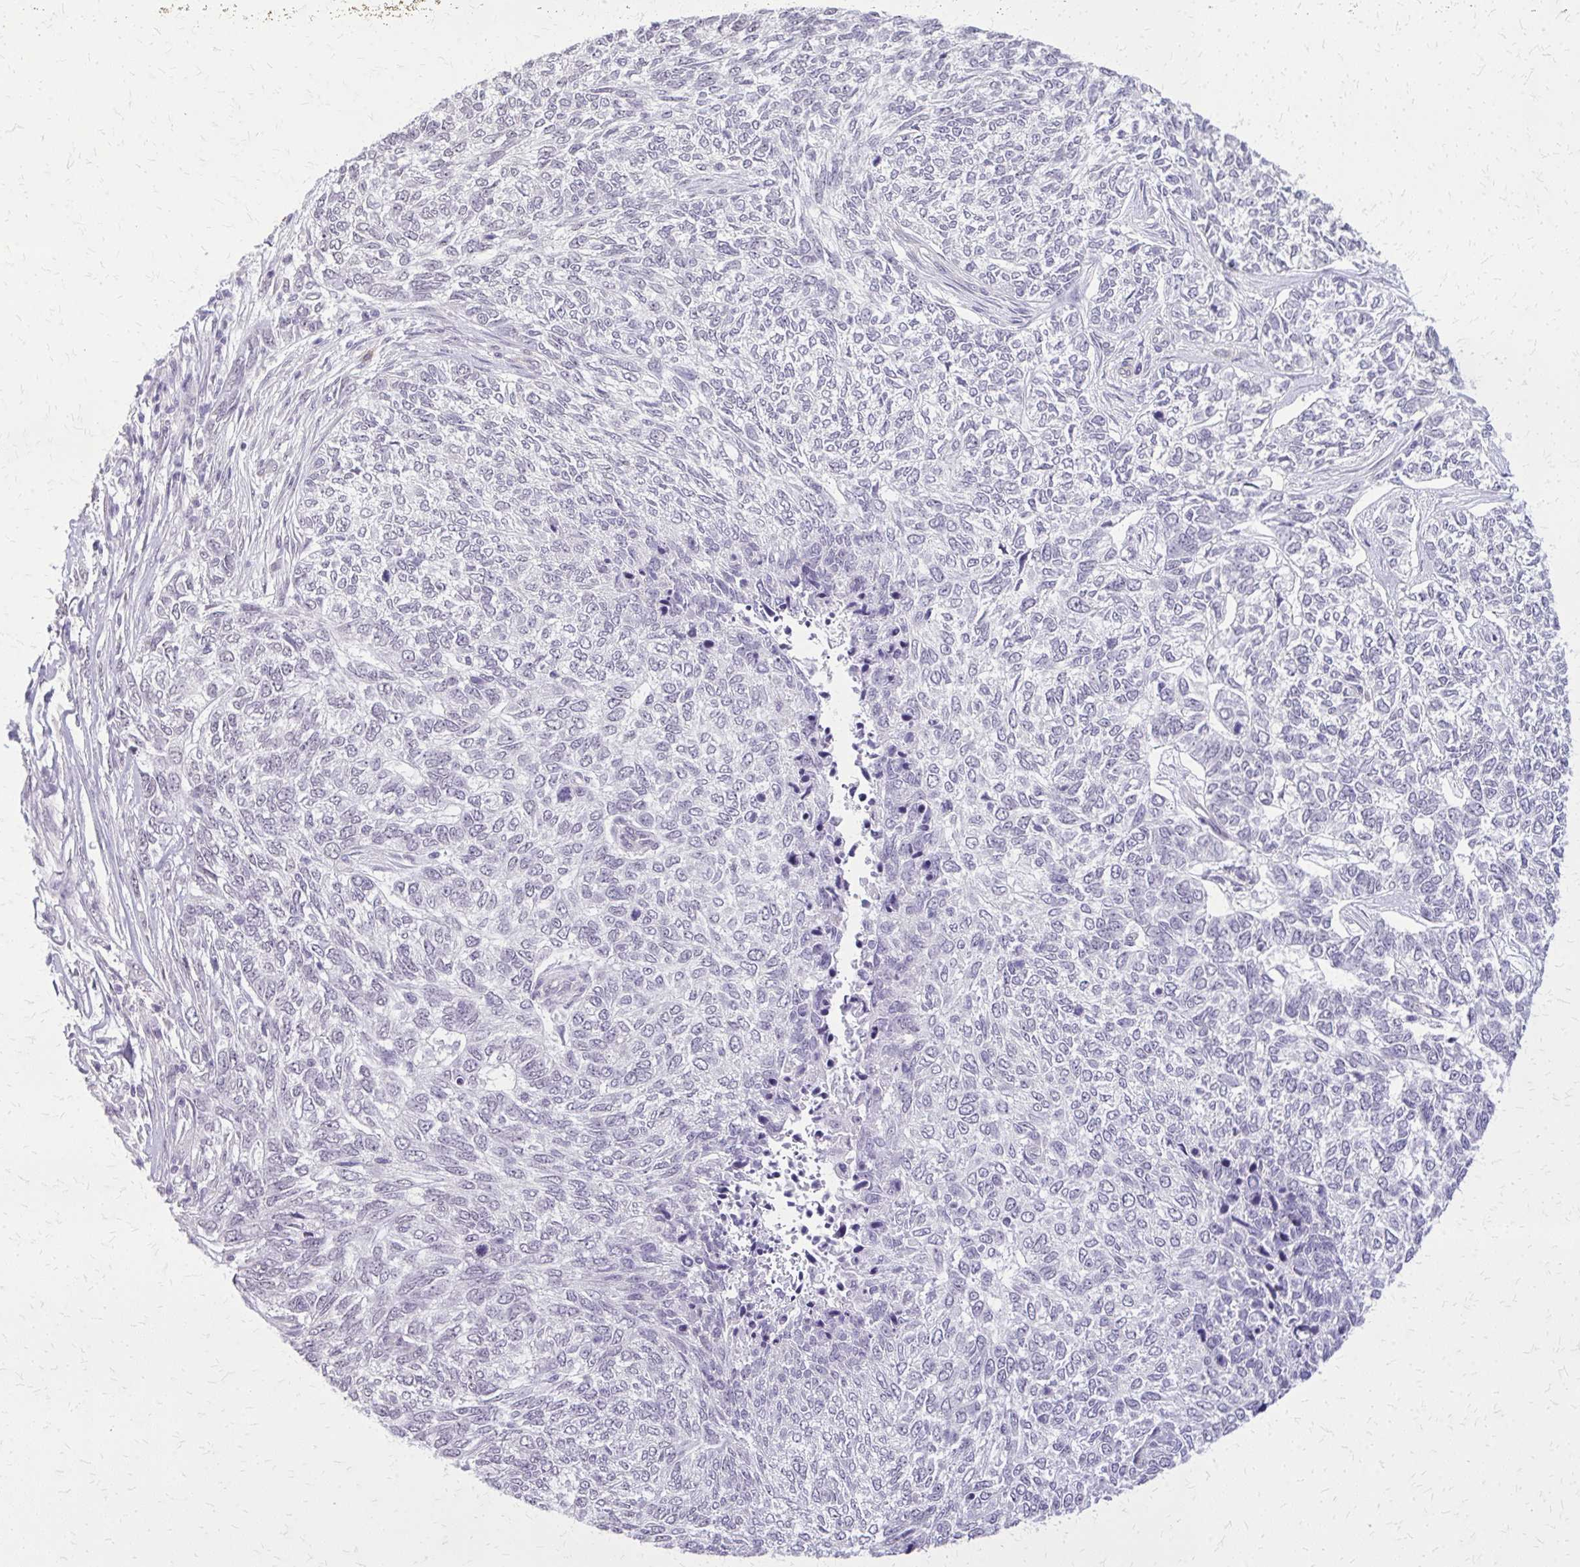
{"staining": {"intensity": "negative", "quantity": "none", "location": "none"}, "tissue": "skin cancer", "cell_type": "Tumor cells", "image_type": "cancer", "snomed": [{"axis": "morphology", "description": "Basal cell carcinoma"}, {"axis": "topography", "description": "Skin"}], "caption": "This is a image of immunohistochemistry (IHC) staining of skin cancer, which shows no expression in tumor cells. (Immunohistochemistry (ihc), brightfield microscopy, high magnification).", "gene": "PLCB1", "patient": {"sex": "female", "age": 65}}